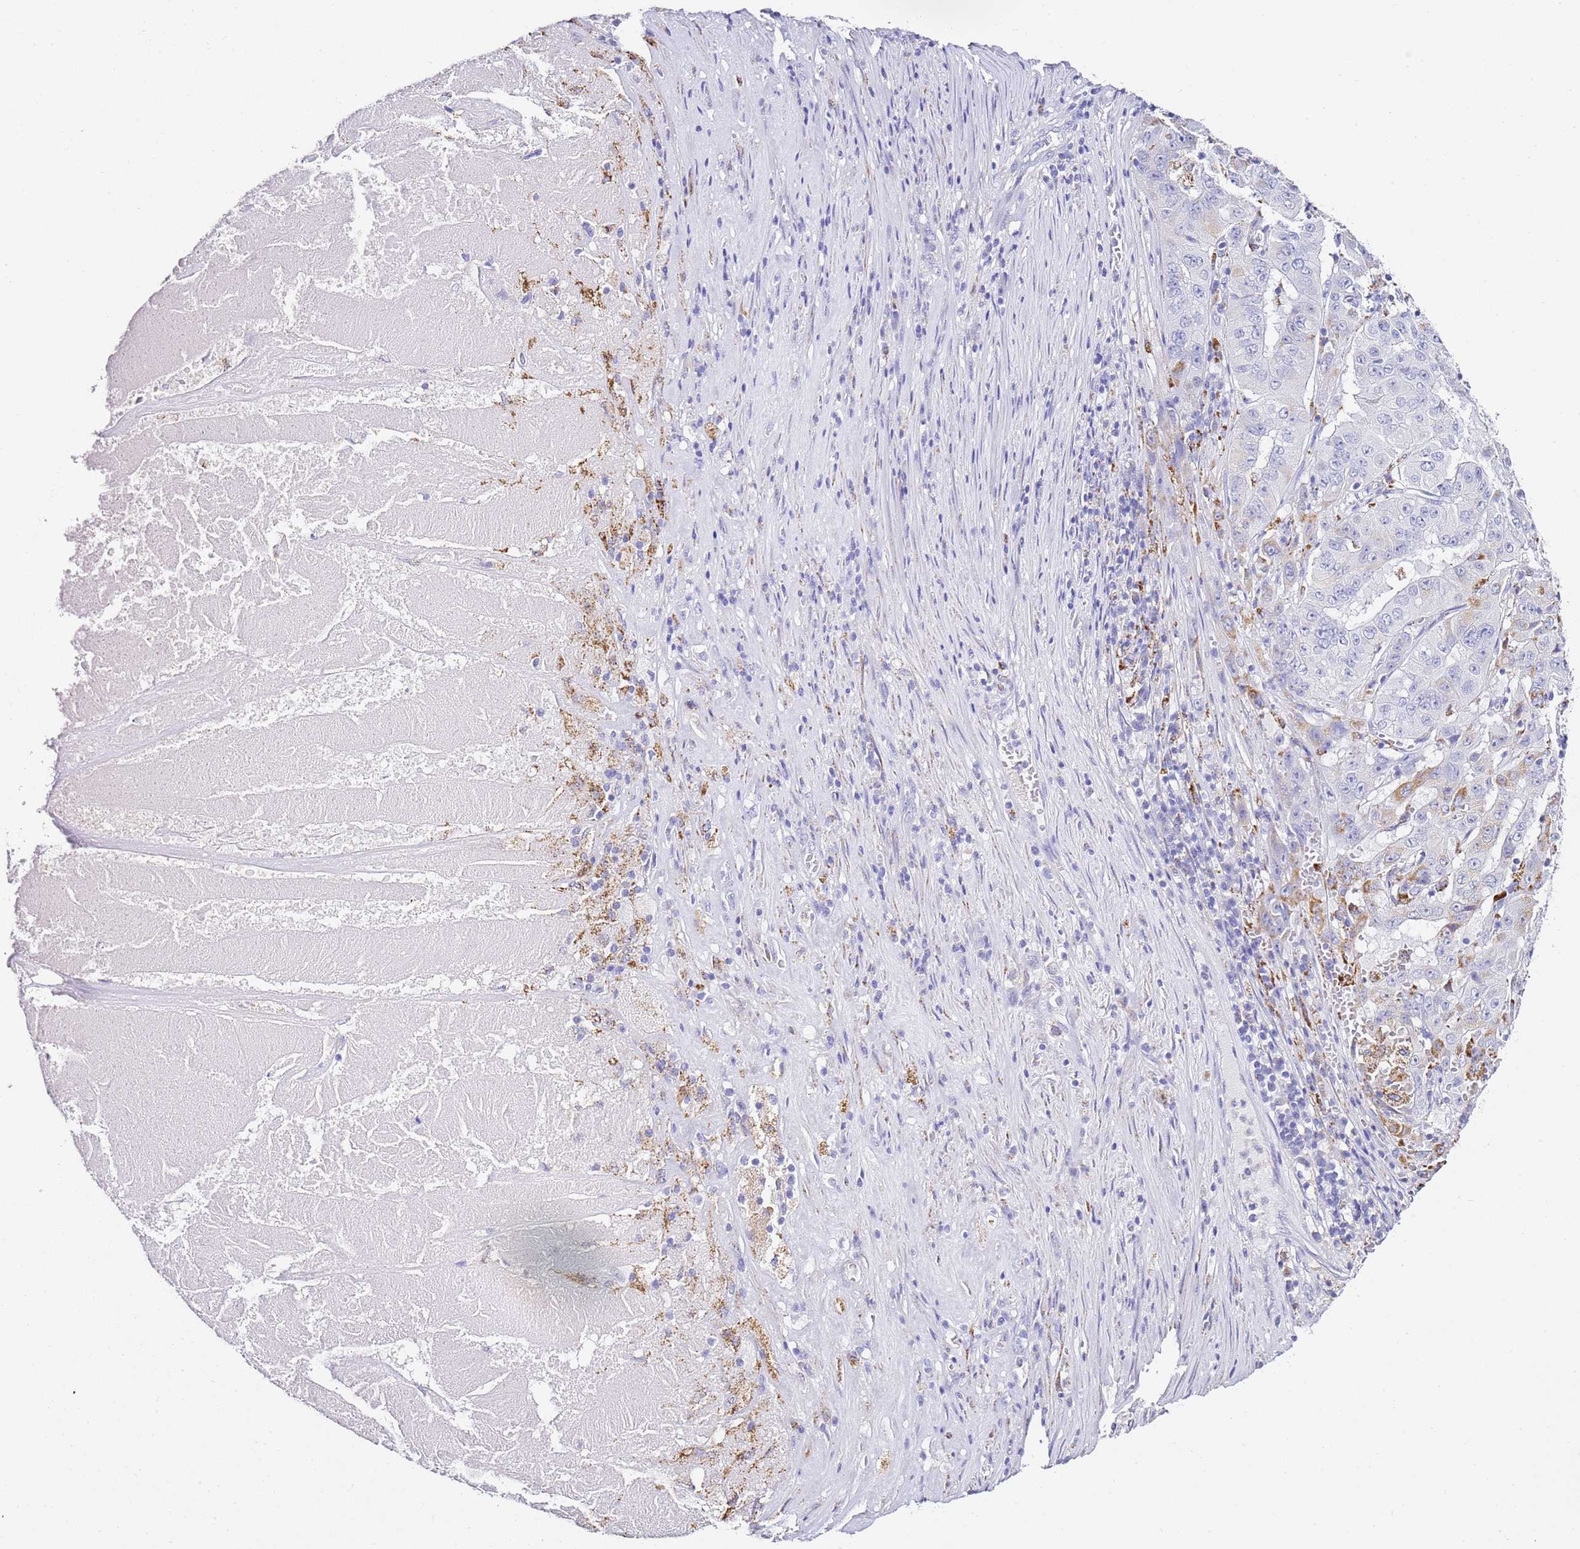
{"staining": {"intensity": "moderate", "quantity": "<25%", "location": "cytoplasmic/membranous"}, "tissue": "pancreatic cancer", "cell_type": "Tumor cells", "image_type": "cancer", "snomed": [{"axis": "morphology", "description": "Adenocarcinoma, NOS"}, {"axis": "topography", "description": "Pancreas"}], "caption": "Pancreatic adenocarcinoma stained with a protein marker reveals moderate staining in tumor cells.", "gene": "PTBP2", "patient": {"sex": "male", "age": 63}}